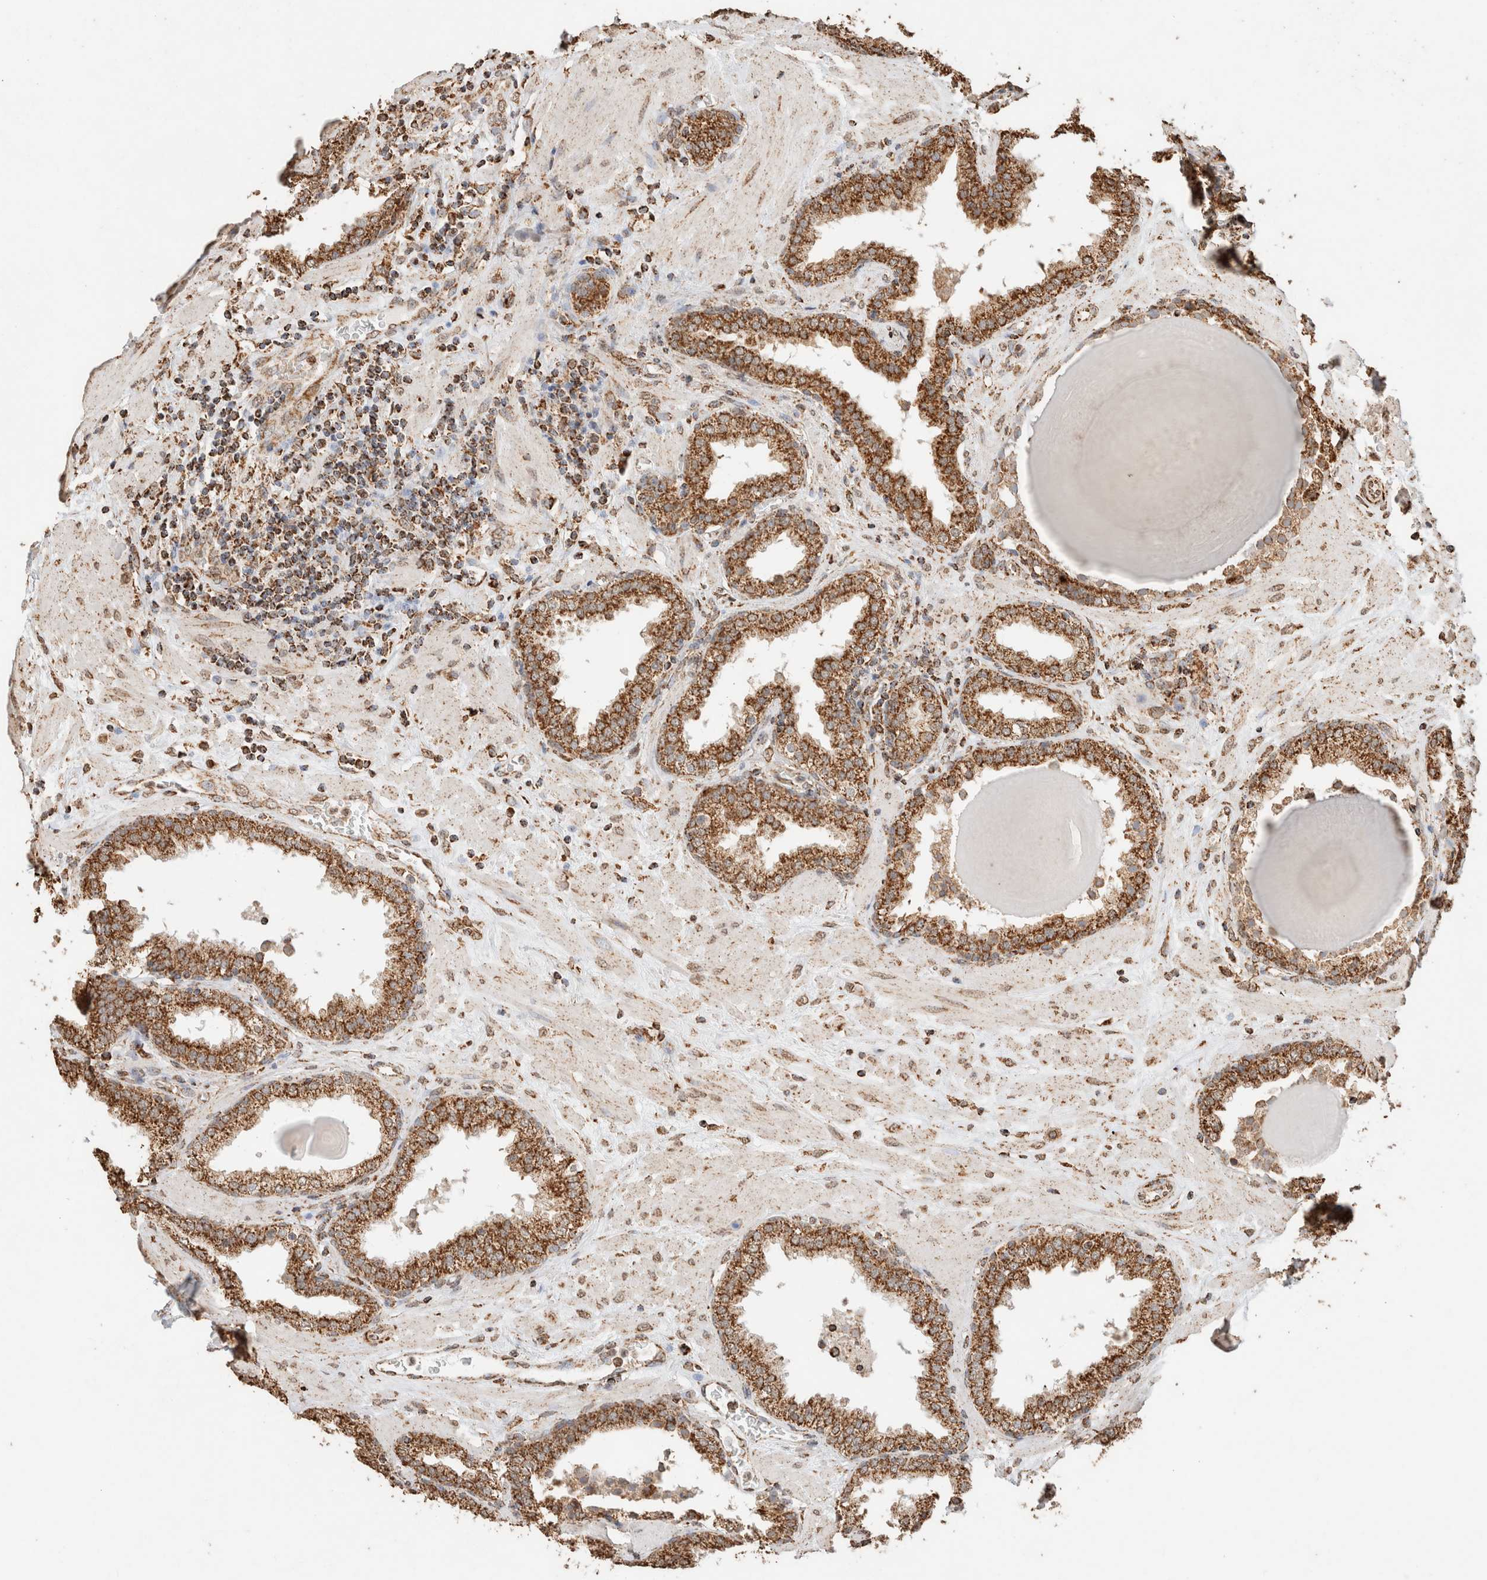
{"staining": {"intensity": "strong", "quantity": ">75%", "location": "cytoplasmic/membranous"}, "tissue": "prostate", "cell_type": "Glandular cells", "image_type": "normal", "snomed": [{"axis": "morphology", "description": "Normal tissue, NOS"}, {"axis": "topography", "description": "Prostate"}], "caption": "This photomicrograph displays immunohistochemistry (IHC) staining of unremarkable human prostate, with high strong cytoplasmic/membranous staining in about >75% of glandular cells.", "gene": "SDC2", "patient": {"sex": "male", "age": 51}}